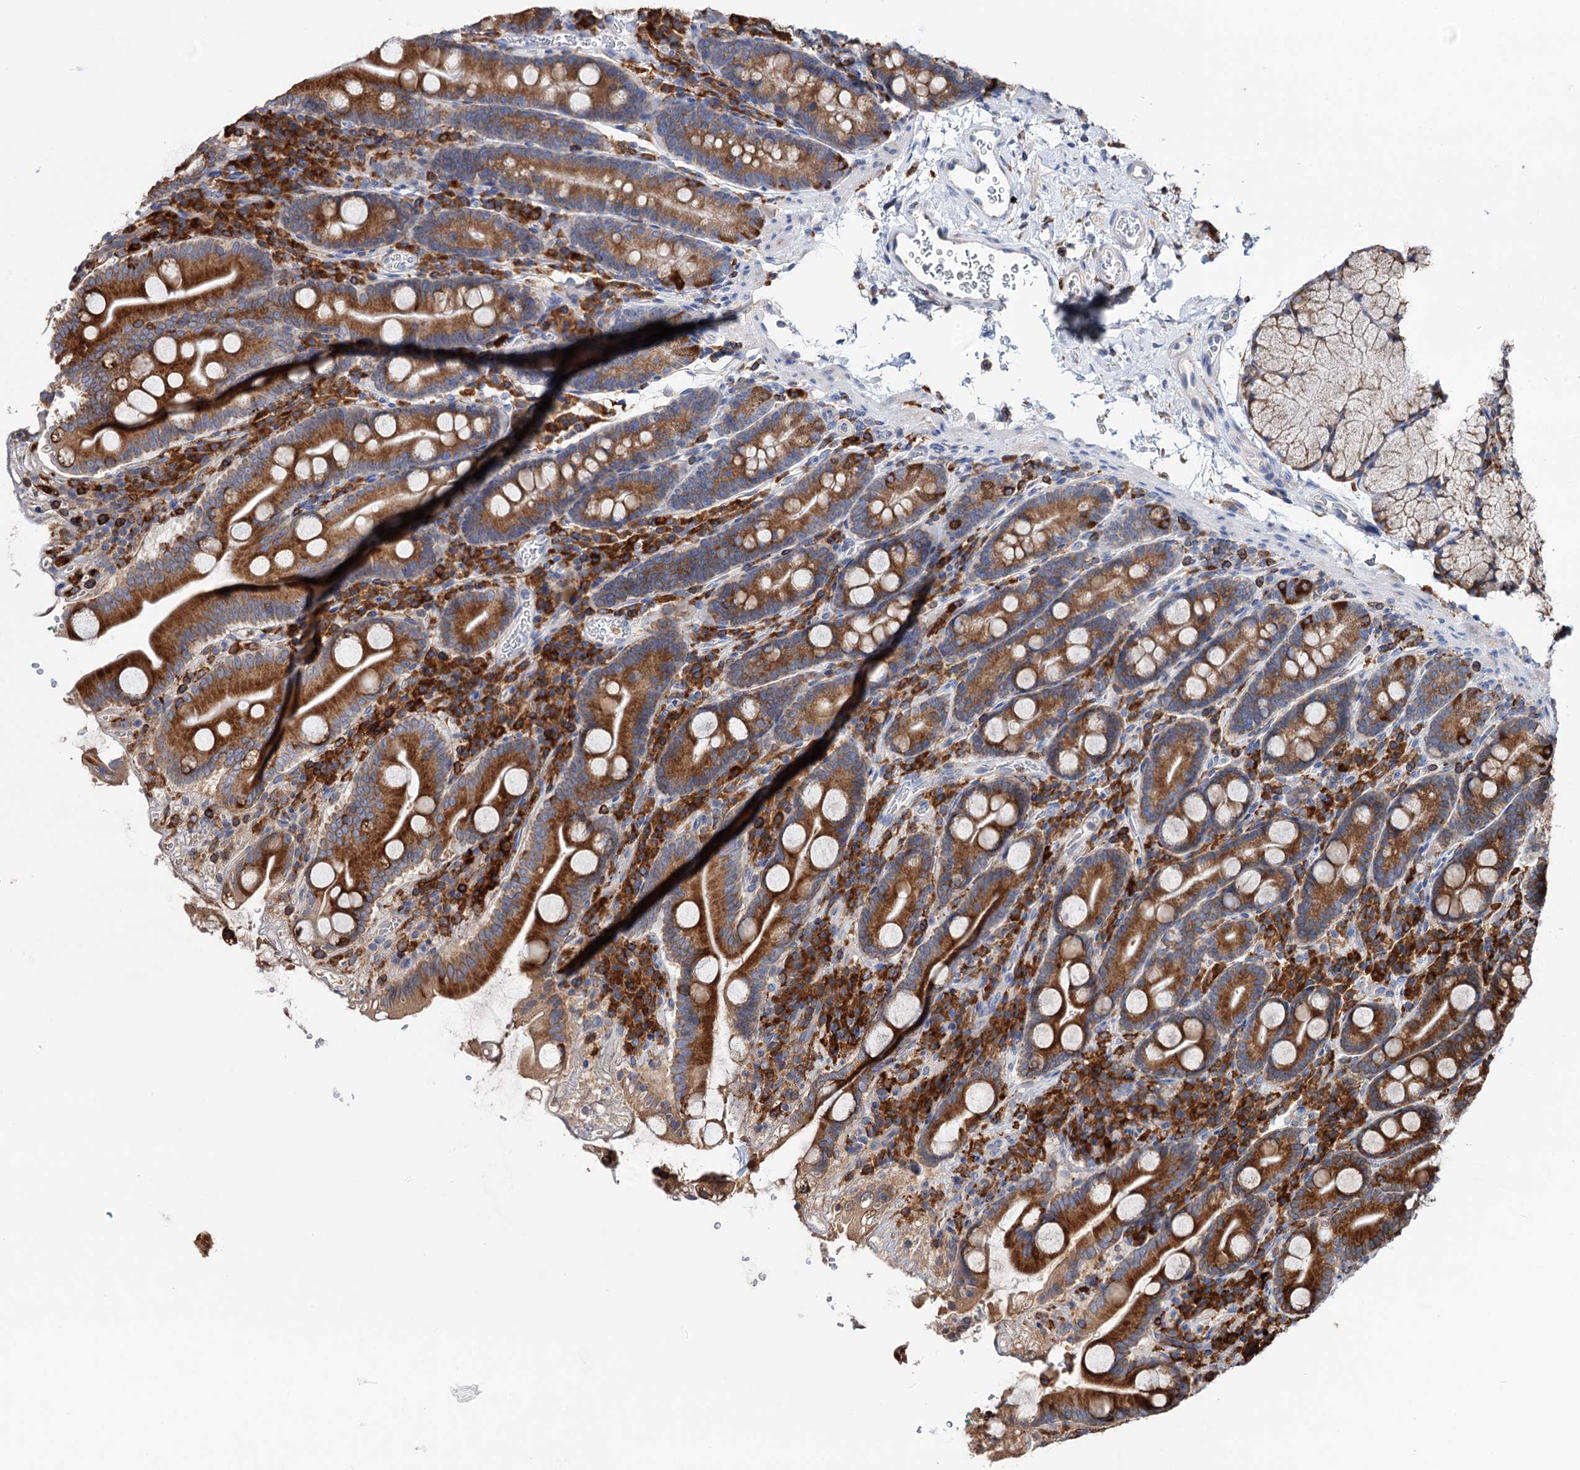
{"staining": {"intensity": "moderate", "quantity": ">75%", "location": "cytoplasmic/membranous"}, "tissue": "duodenum", "cell_type": "Glandular cells", "image_type": "normal", "snomed": [{"axis": "morphology", "description": "Normal tissue, NOS"}, {"axis": "topography", "description": "Duodenum"}], "caption": "Immunohistochemistry (IHC) (DAB) staining of normal duodenum demonstrates moderate cytoplasmic/membranous protein positivity in approximately >75% of glandular cells.", "gene": "ERP29", "patient": {"sex": "male", "age": 35}}